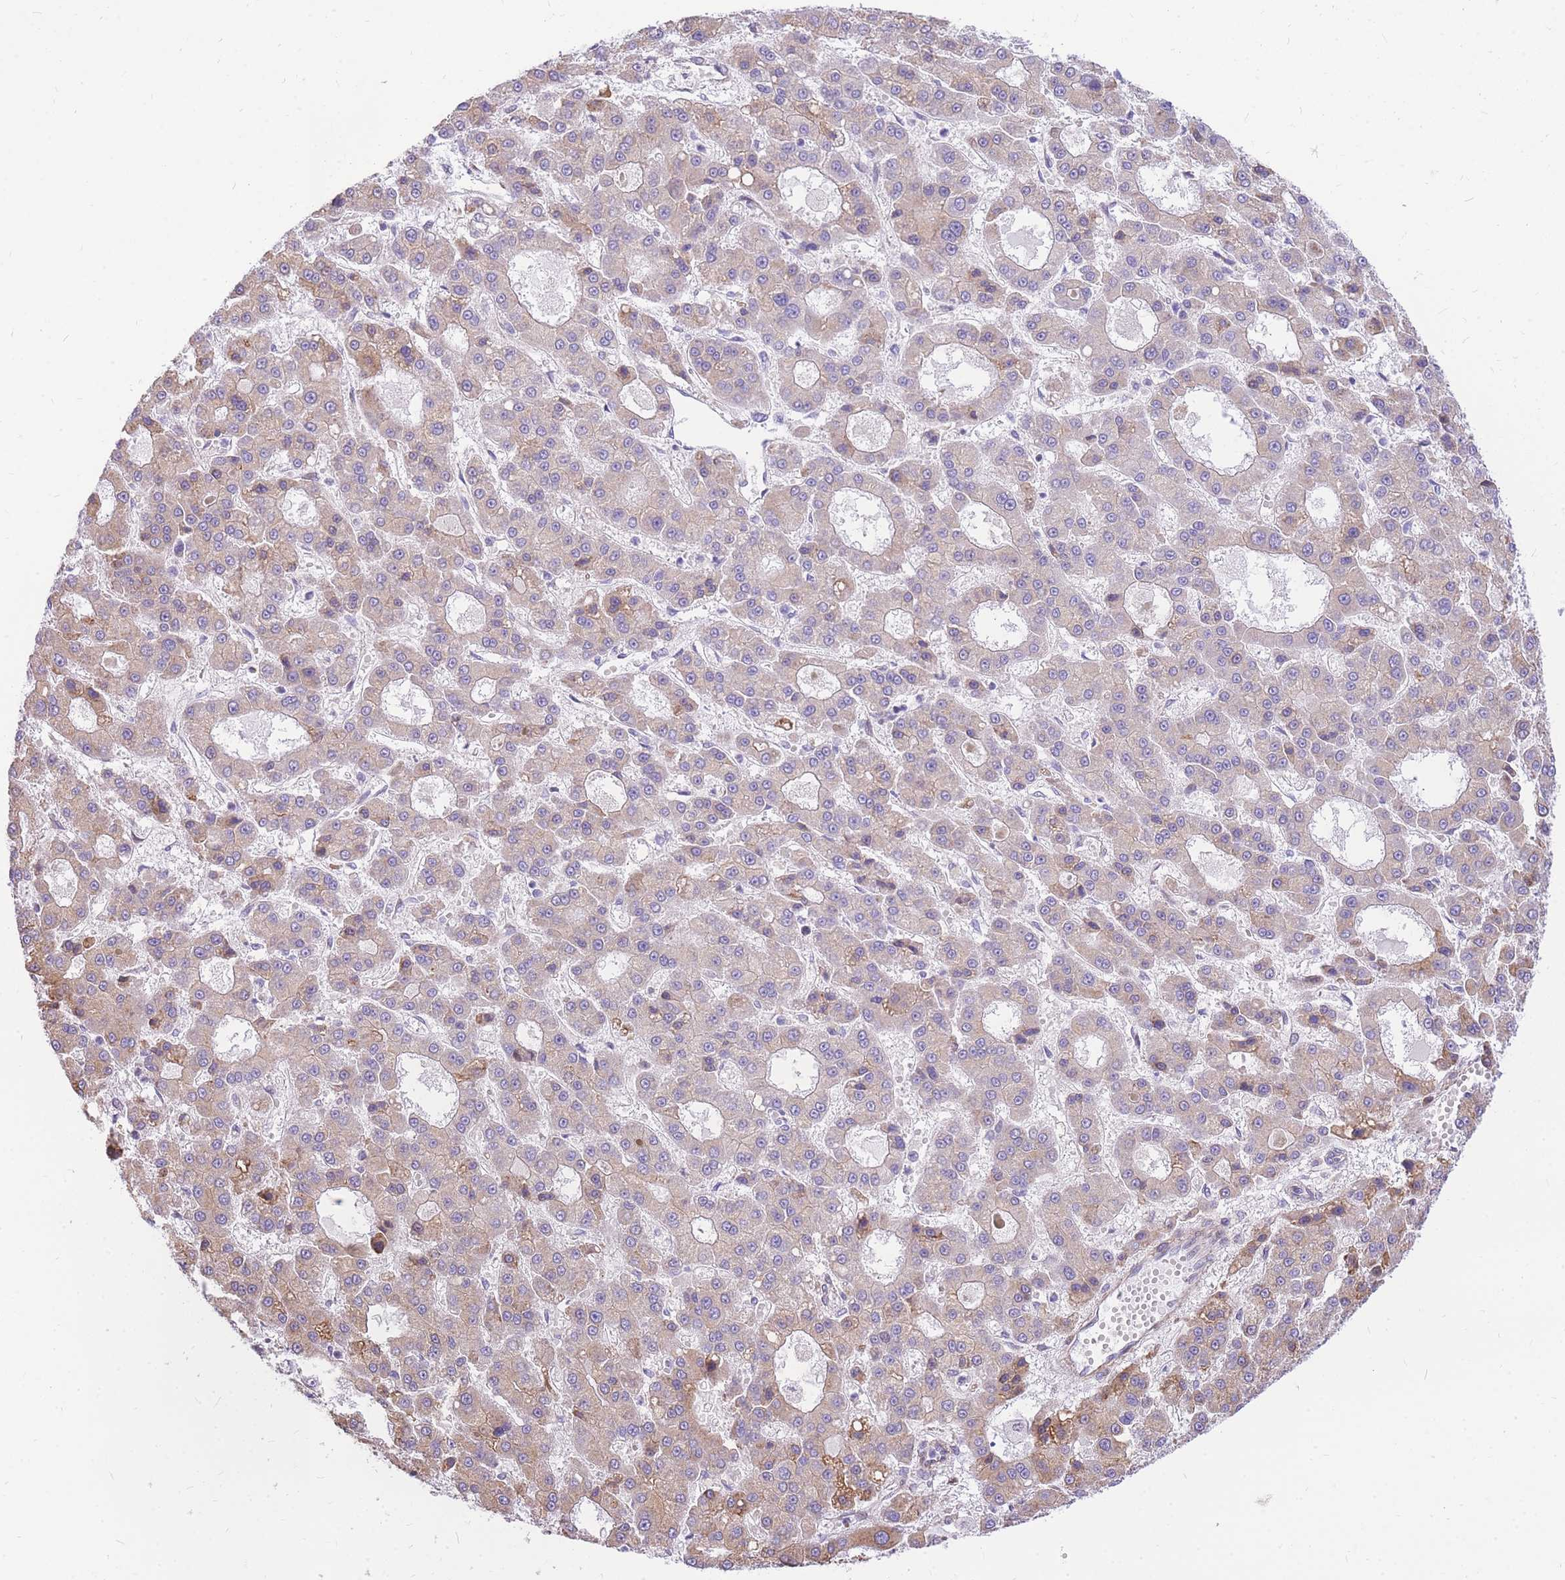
{"staining": {"intensity": "weak", "quantity": "<25%", "location": "cytoplasmic/membranous"}, "tissue": "liver cancer", "cell_type": "Tumor cells", "image_type": "cancer", "snomed": [{"axis": "morphology", "description": "Carcinoma, Hepatocellular, NOS"}, {"axis": "topography", "description": "Liver"}], "caption": "Micrograph shows no significant protein staining in tumor cells of liver cancer.", "gene": "S100PBP", "patient": {"sex": "male", "age": 70}}